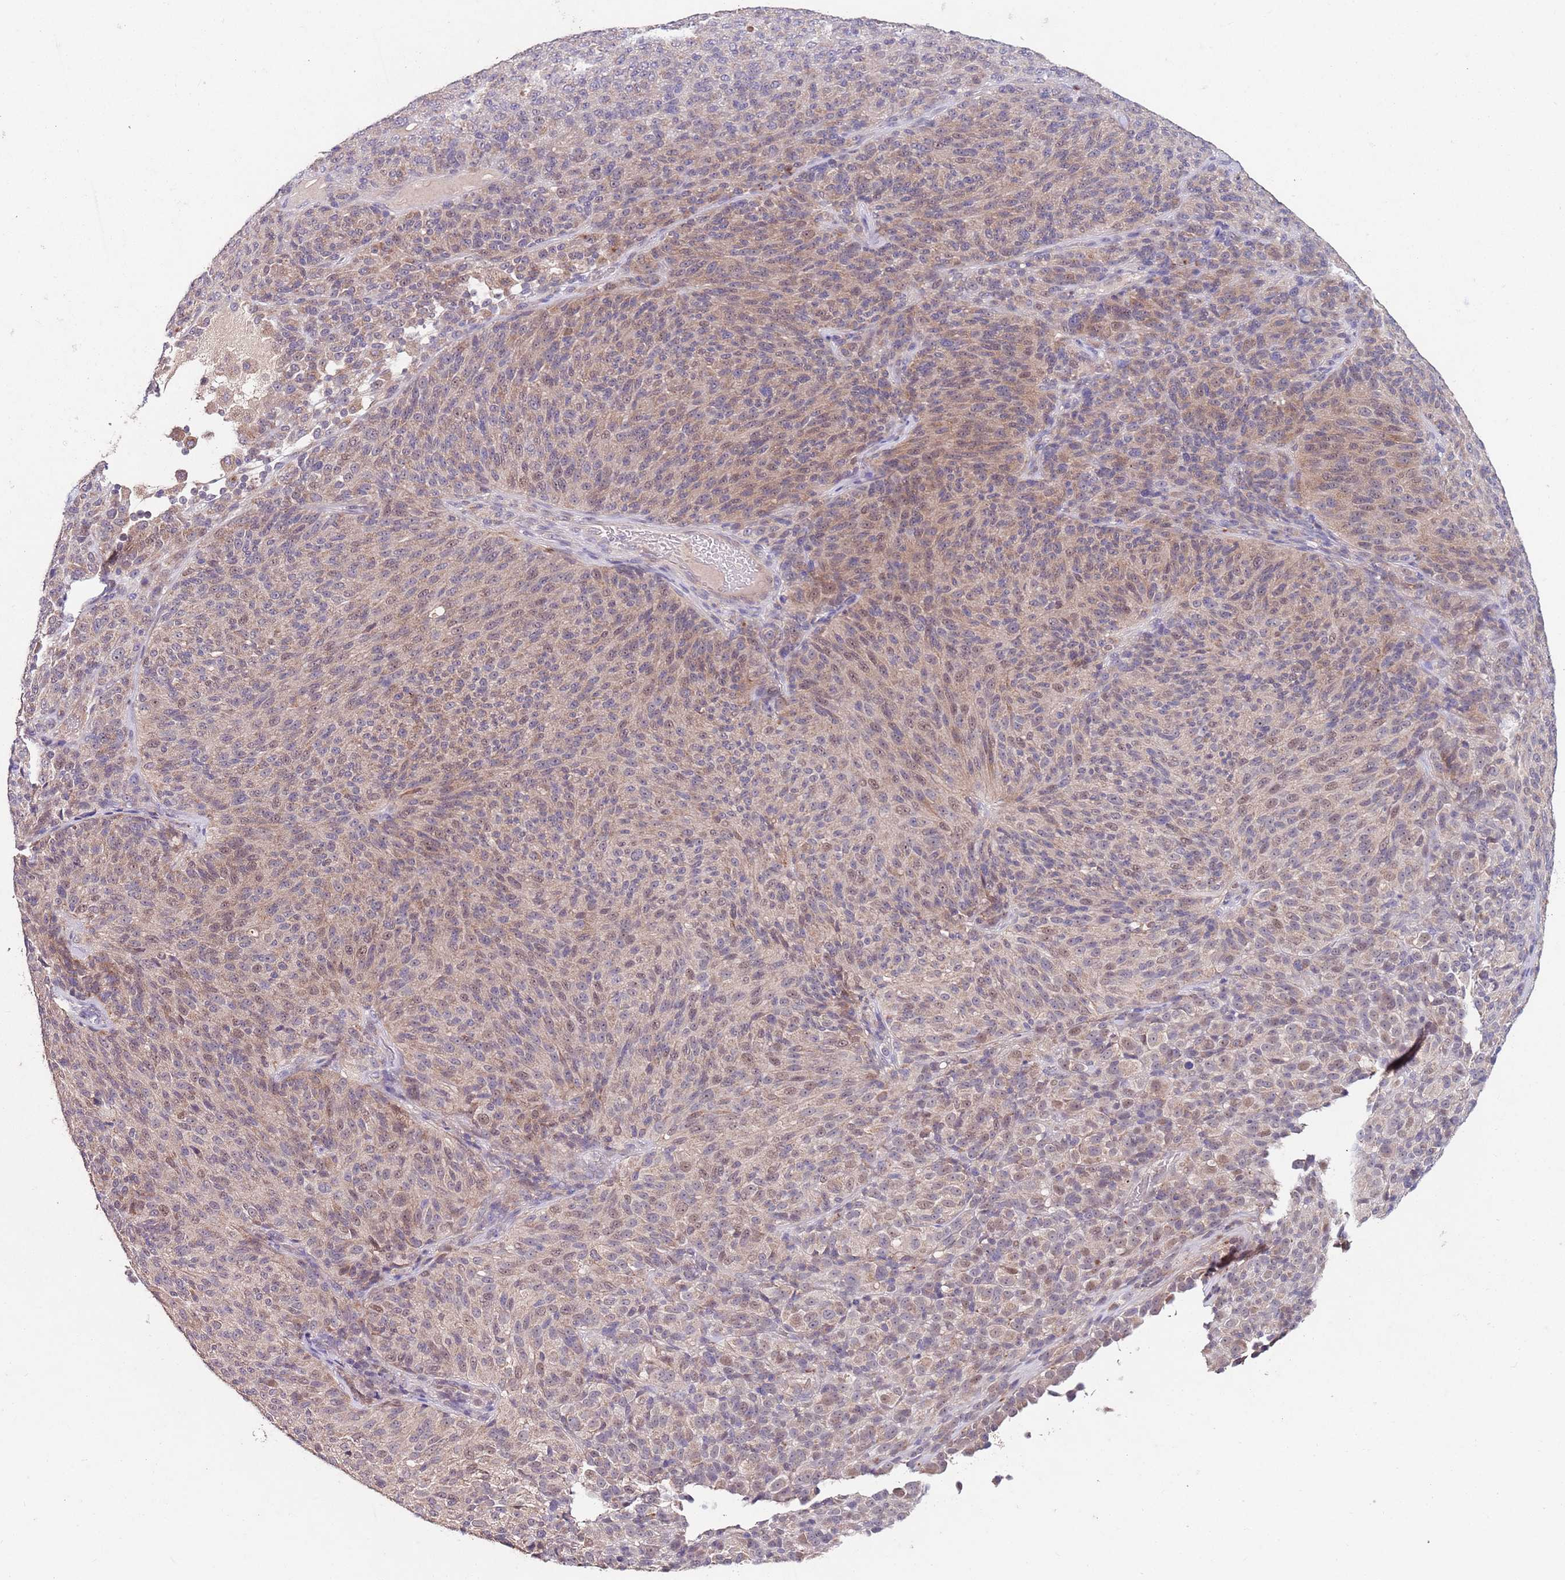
{"staining": {"intensity": "weak", "quantity": "25%-75%", "location": "cytoplasmic/membranous,nuclear"}, "tissue": "melanoma", "cell_type": "Tumor cells", "image_type": "cancer", "snomed": [{"axis": "morphology", "description": "Malignant melanoma, Metastatic site"}, {"axis": "topography", "description": "Brain"}], "caption": "Immunohistochemical staining of human malignant melanoma (metastatic site) exhibits low levels of weak cytoplasmic/membranous and nuclear protein staining in approximately 25%-75% of tumor cells.", "gene": "NRDE2", "patient": {"sex": "female", "age": 56}}